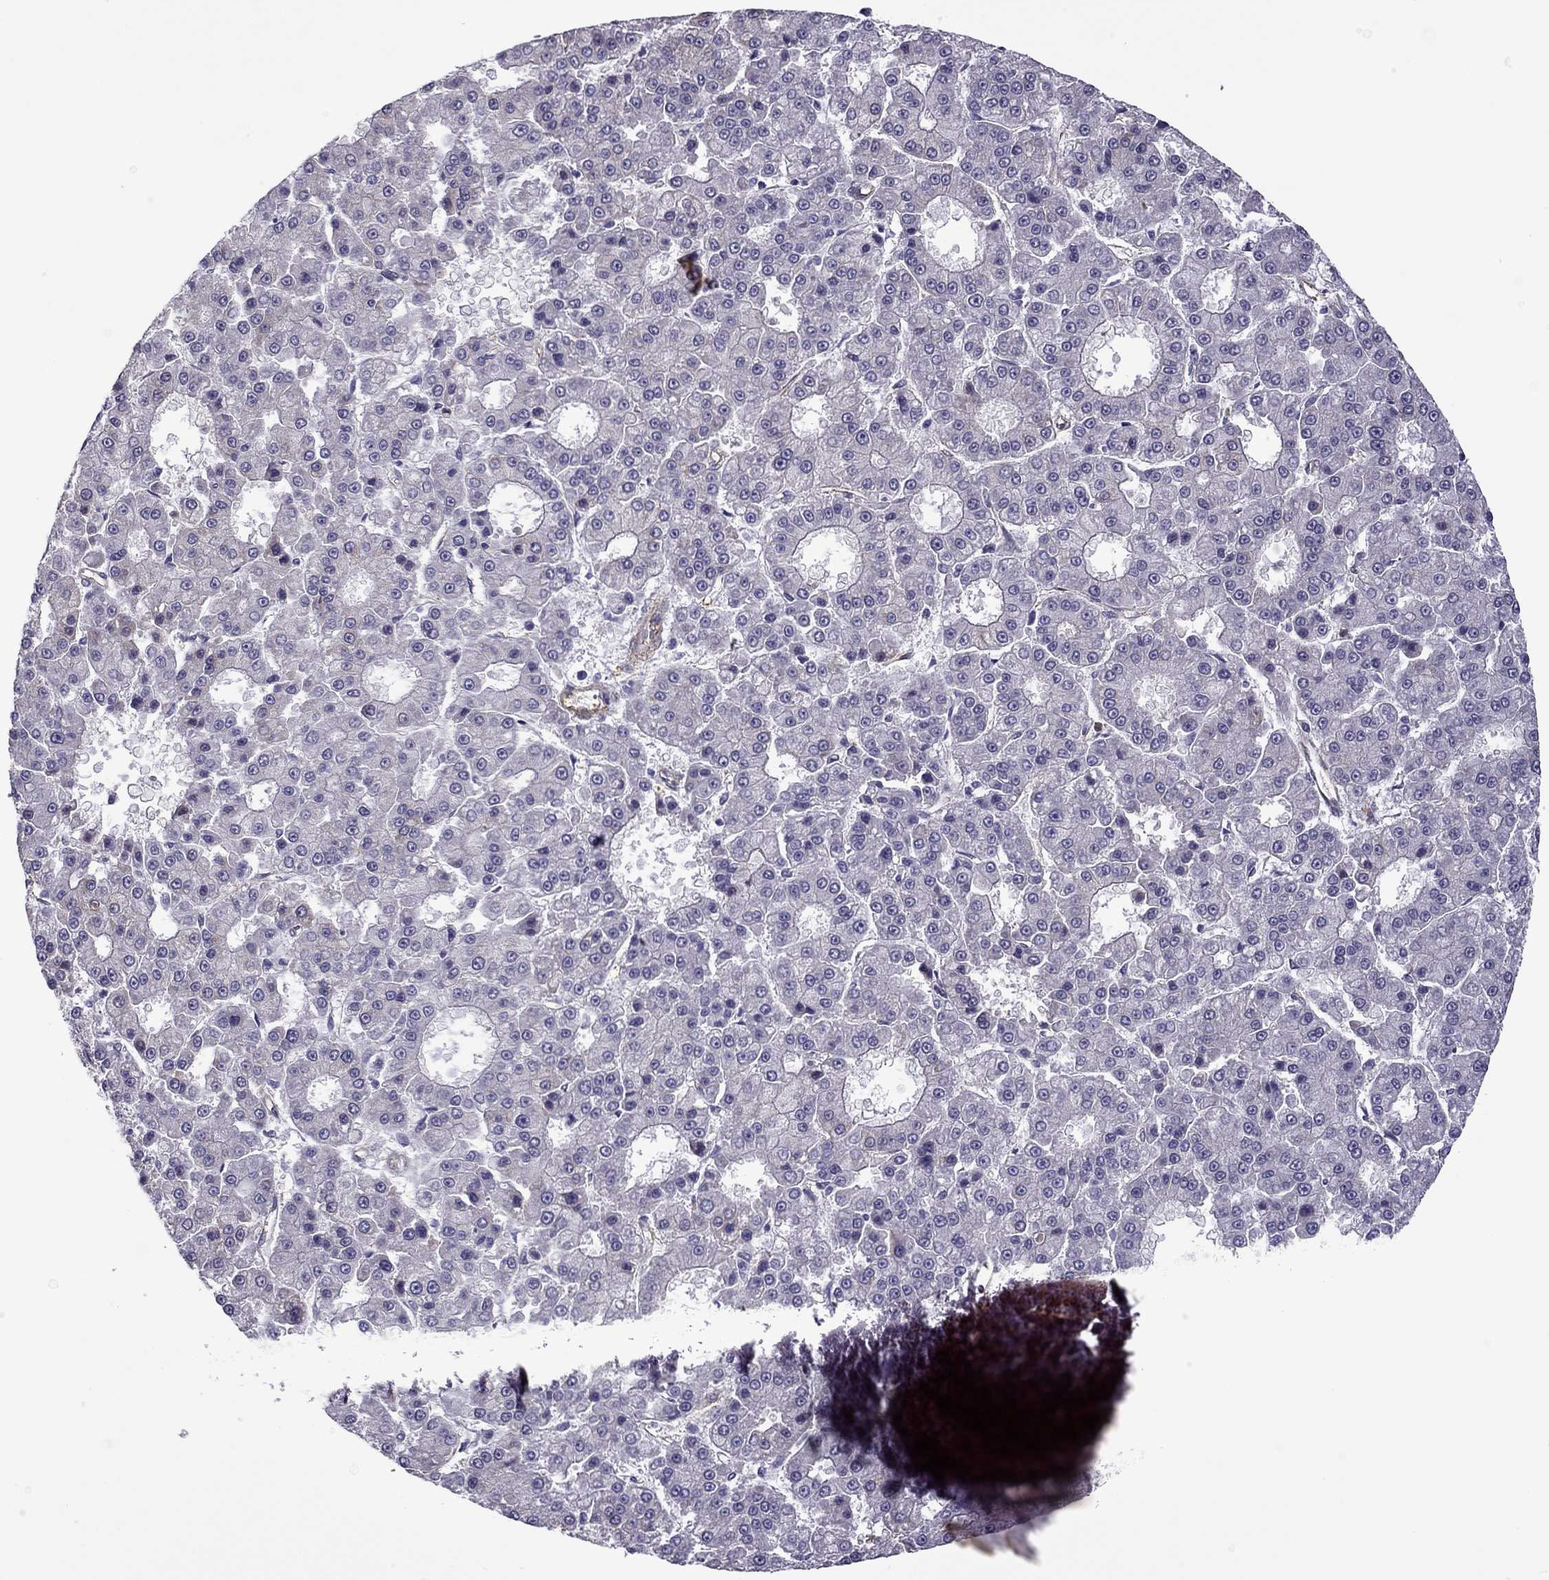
{"staining": {"intensity": "negative", "quantity": "none", "location": "none"}, "tissue": "liver cancer", "cell_type": "Tumor cells", "image_type": "cancer", "snomed": [{"axis": "morphology", "description": "Carcinoma, Hepatocellular, NOS"}, {"axis": "topography", "description": "Liver"}], "caption": "Image shows no protein staining in tumor cells of hepatocellular carcinoma (liver) tissue.", "gene": "MAP4", "patient": {"sex": "male", "age": 70}}